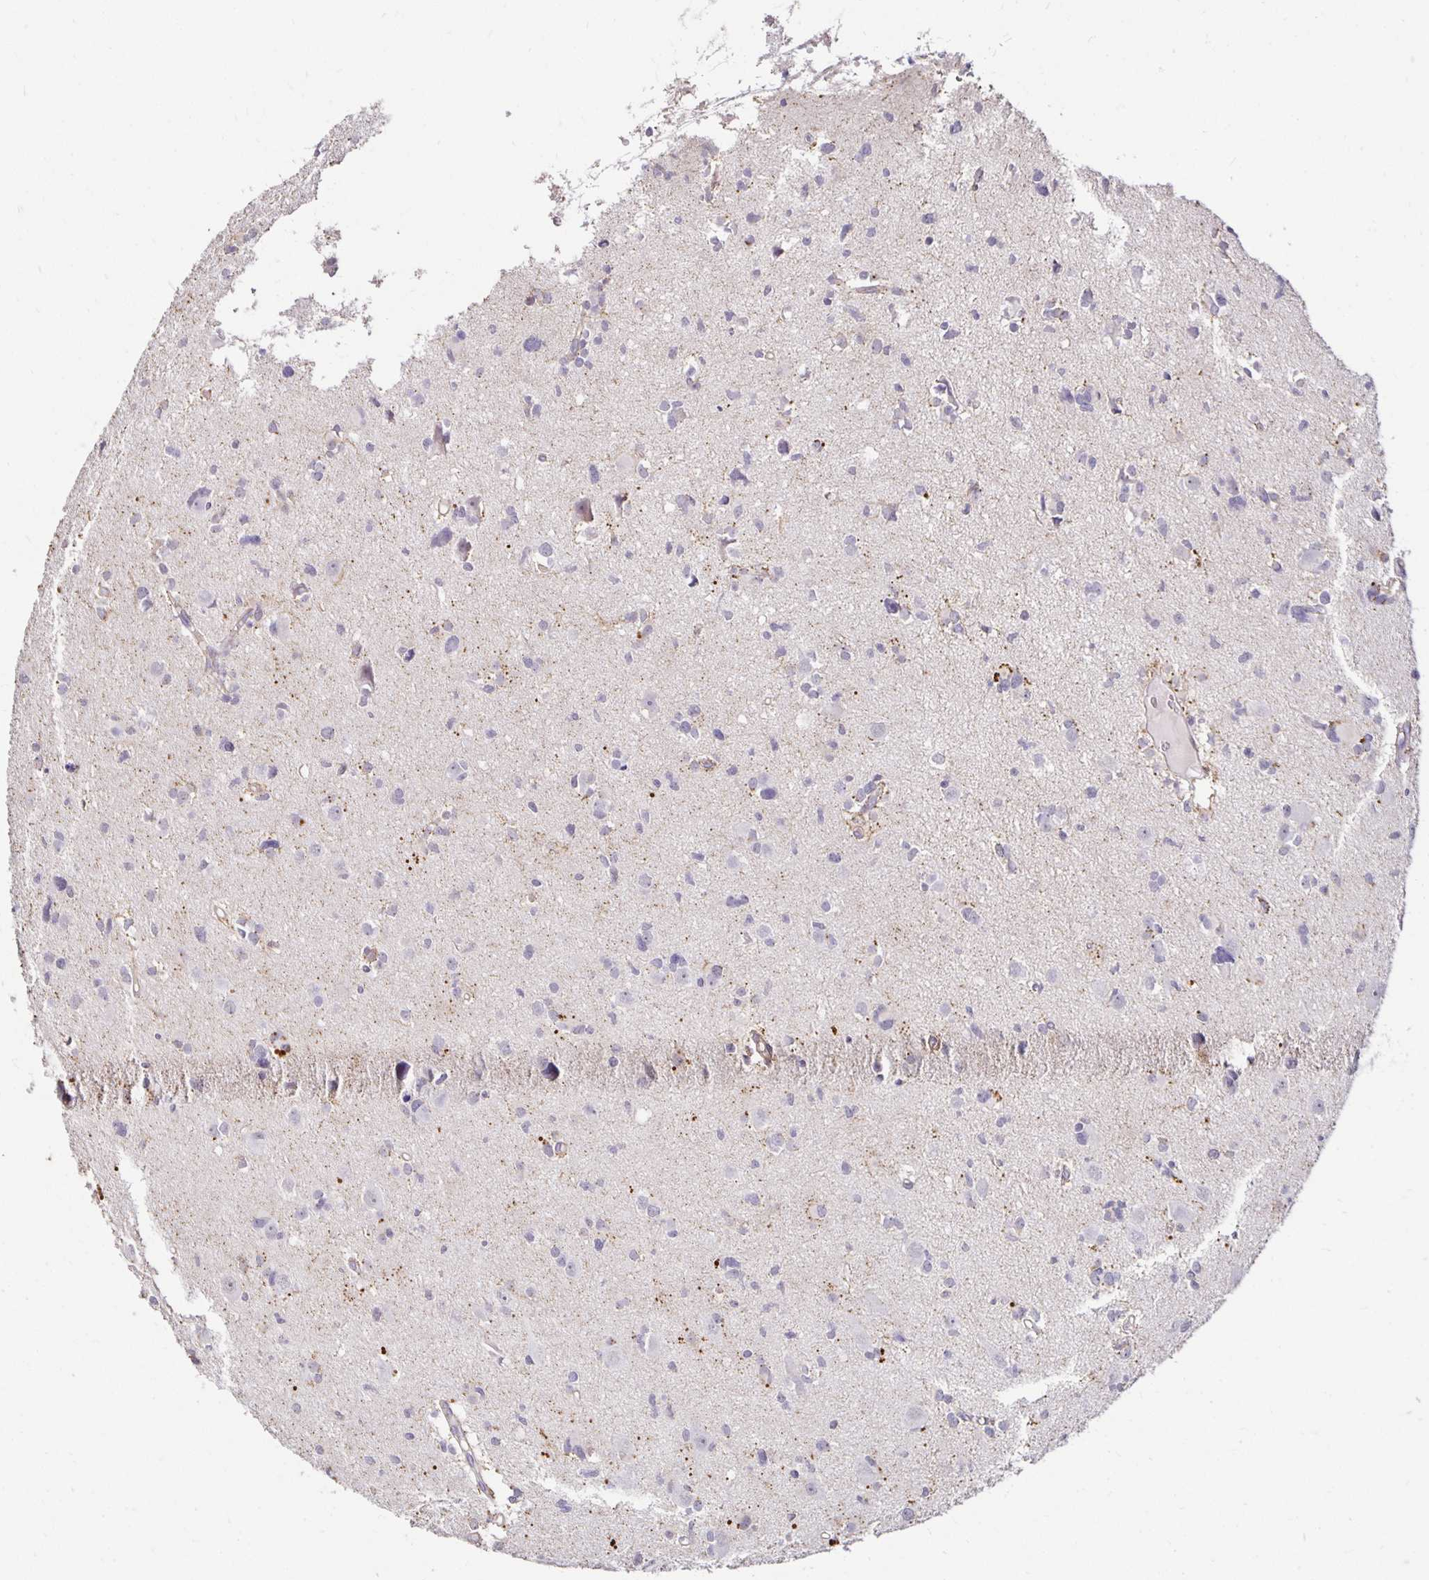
{"staining": {"intensity": "negative", "quantity": "none", "location": "none"}, "tissue": "glioma", "cell_type": "Tumor cells", "image_type": "cancer", "snomed": [{"axis": "morphology", "description": "Glioma, malignant, High grade"}, {"axis": "topography", "description": "Brain"}], "caption": "There is no significant positivity in tumor cells of malignant glioma (high-grade).", "gene": "PNPLA3", "patient": {"sex": "male", "age": 23}}